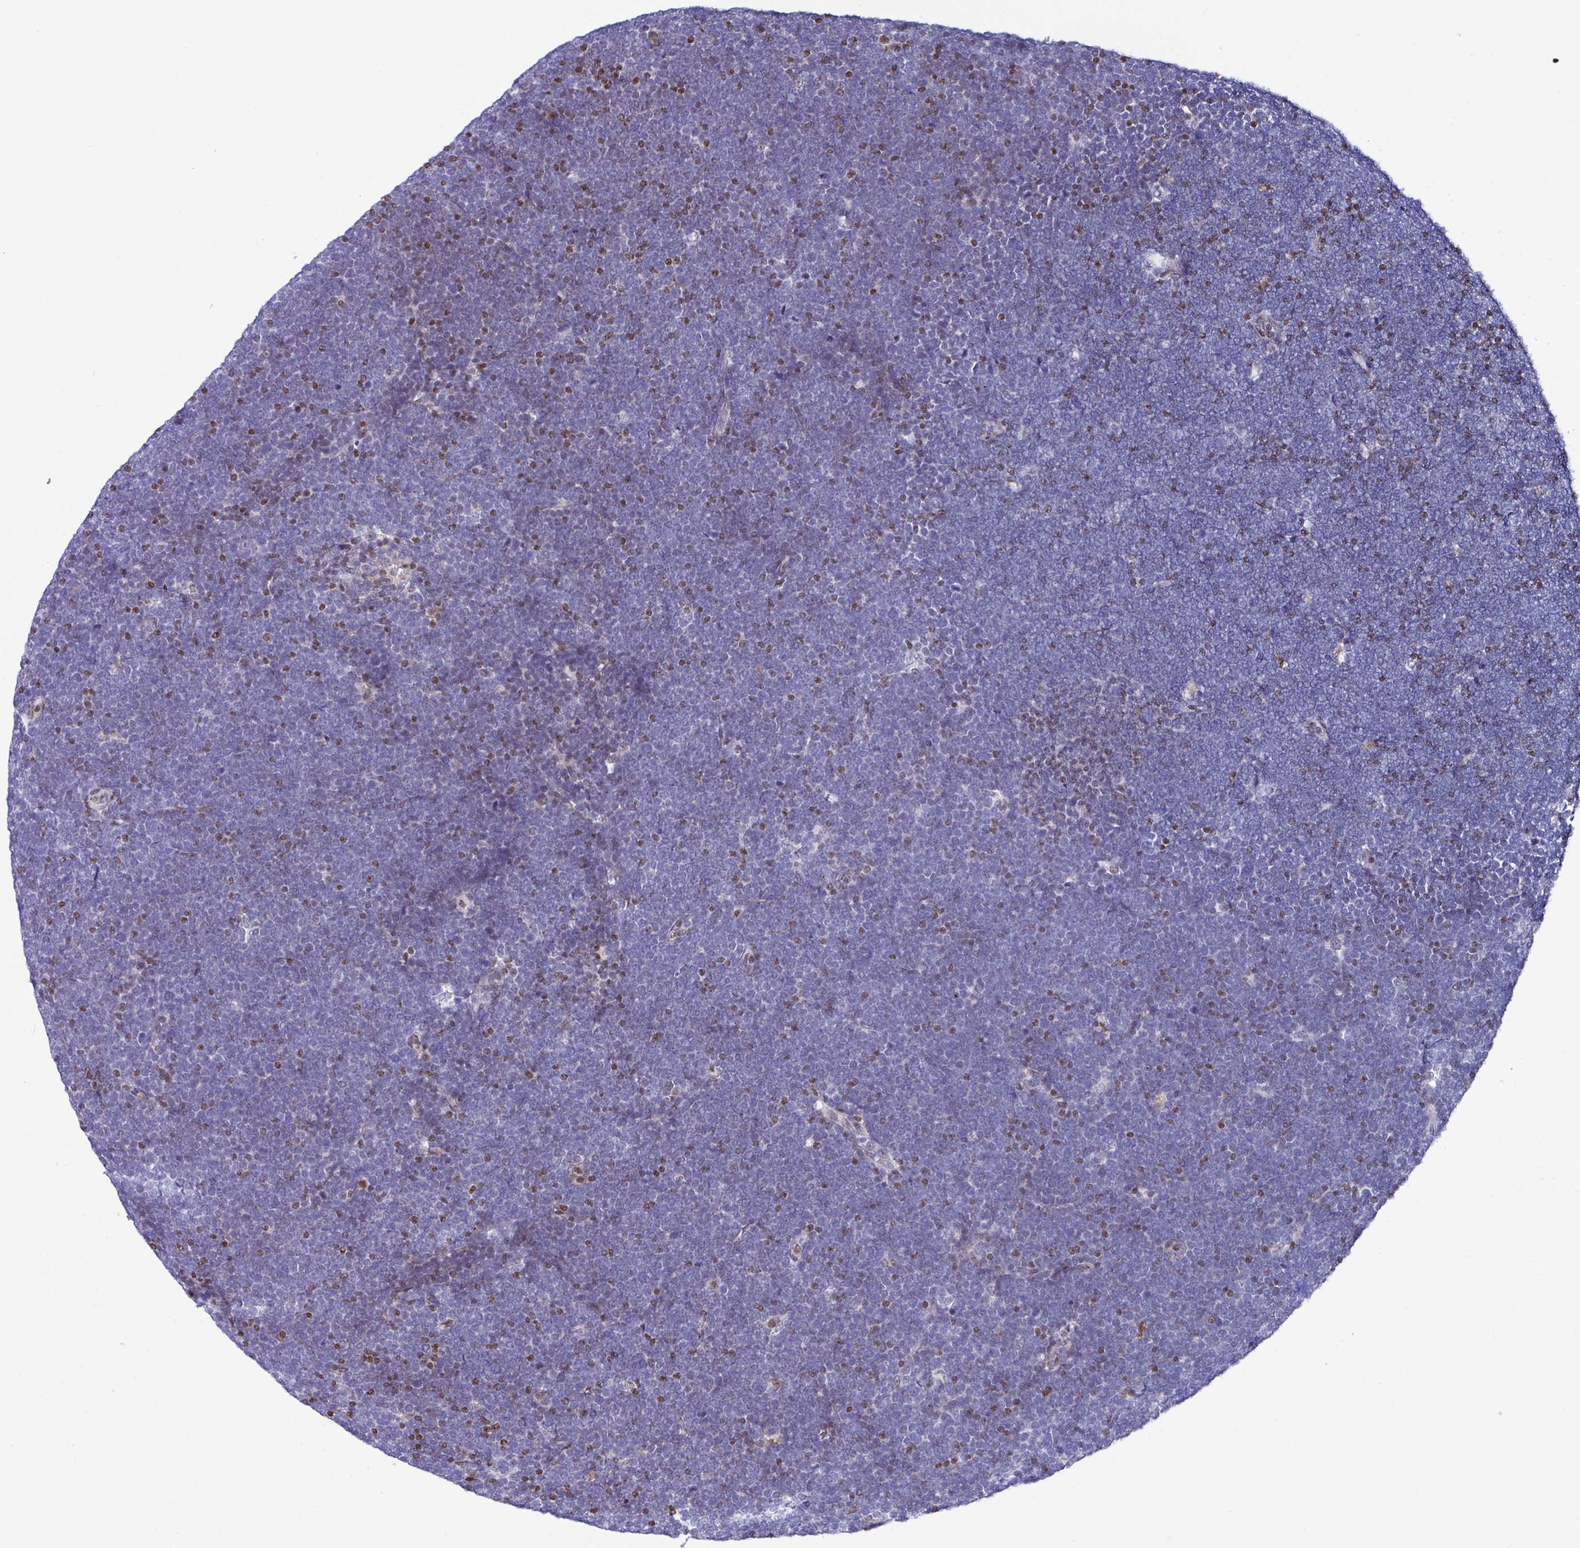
{"staining": {"intensity": "negative", "quantity": "none", "location": "none"}, "tissue": "lymphoma", "cell_type": "Tumor cells", "image_type": "cancer", "snomed": [{"axis": "morphology", "description": "Malignant lymphoma, non-Hodgkin's type, High grade"}, {"axis": "topography", "description": "Lymph node"}], "caption": "A photomicrograph of human lymphoma is negative for staining in tumor cells.", "gene": "TCF3", "patient": {"sex": "male", "age": 13}}